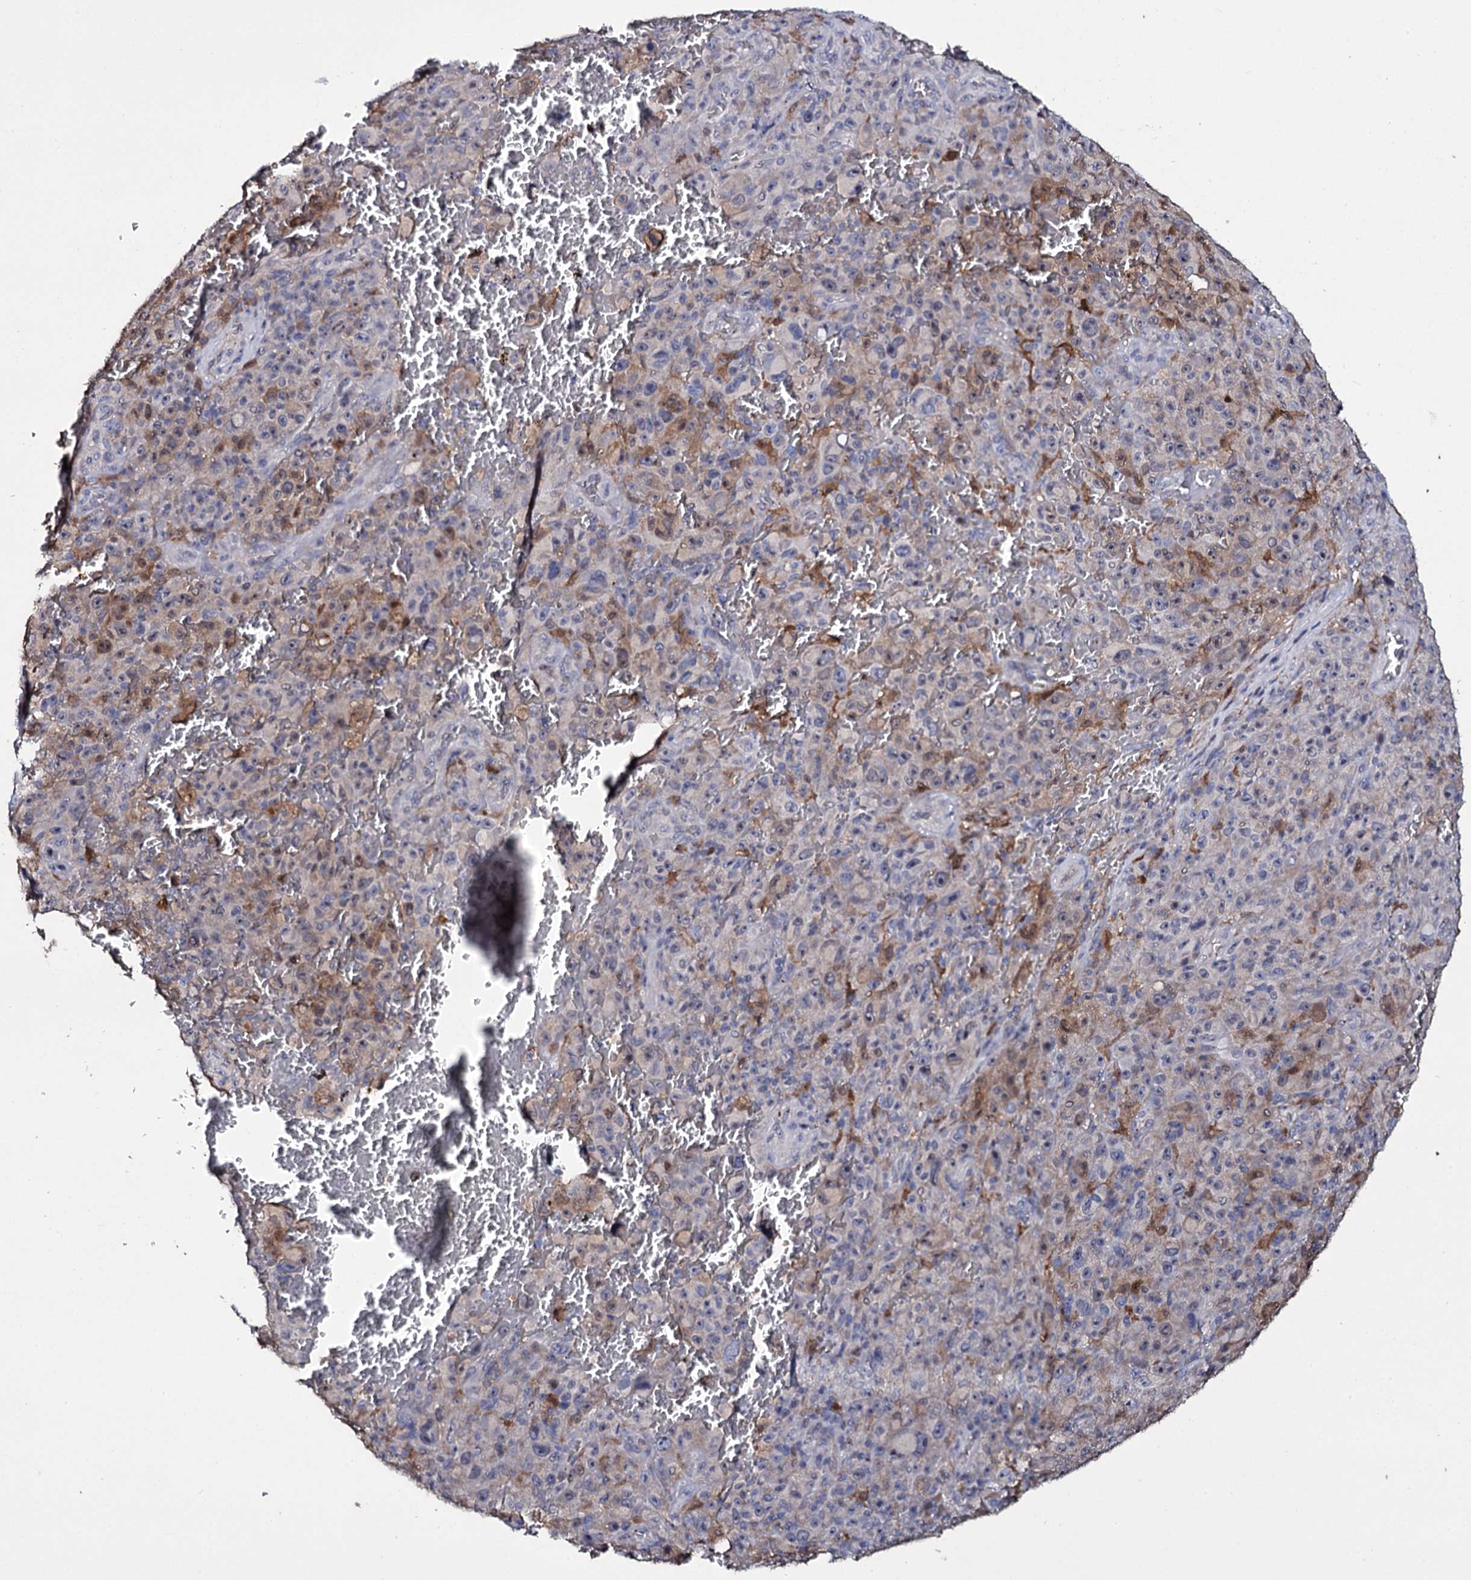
{"staining": {"intensity": "moderate", "quantity": "<25%", "location": "cytoplasmic/membranous"}, "tissue": "melanoma", "cell_type": "Tumor cells", "image_type": "cancer", "snomed": [{"axis": "morphology", "description": "Malignant melanoma, NOS"}, {"axis": "topography", "description": "Skin"}], "caption": "Immunohistochemical staining of human melanoma shows low levels of moderate cytoplasmic/membranous protein staining in approximately <25% of tumor cells.", "gene": "CRYL1", "patient": {"sex": "female", "age": 82}}